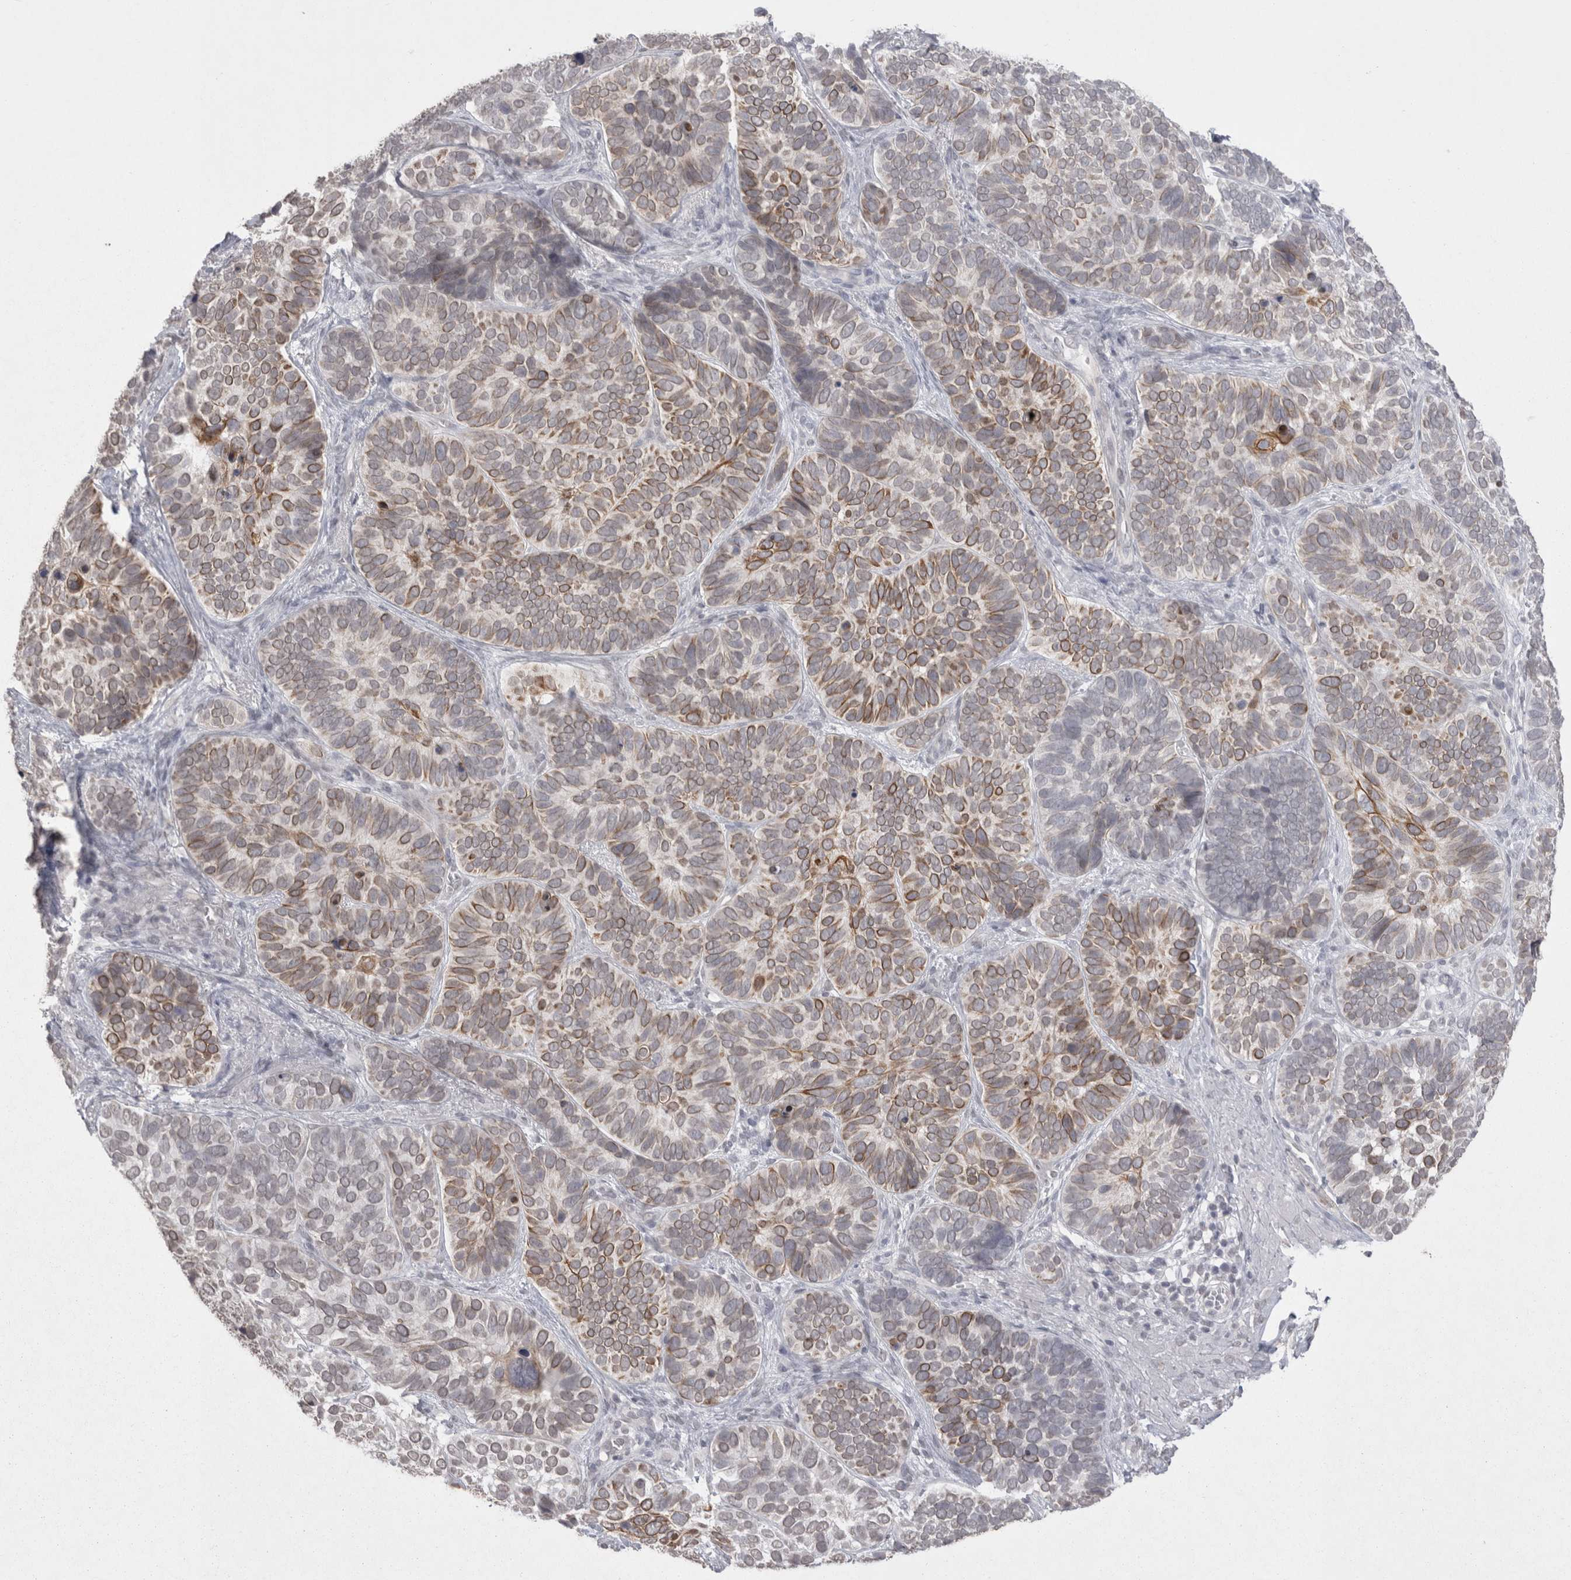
{"staining": {"intensity": "moderate", "quantity": "25%-75%", "location": "cytoplasmic/membranous"}, "tissue": "skin cancer", "cell_type": "Tumor cells", "image_type": "cancer", "snomed": [{"axis": "morphology", "description": "Basal cell carcinoma"}, {"axis": "topography", "description": "Skin"}], "caption": "Immunohistochemical staining of human skin cancer (basal cell carcinoma) reveals medium levels of moderate cytoplasmic/membranous expression in approximately 25%-75% of tumor cells.", "gene": "DDX4", "patient": {"sex": "male", "age": 62}}